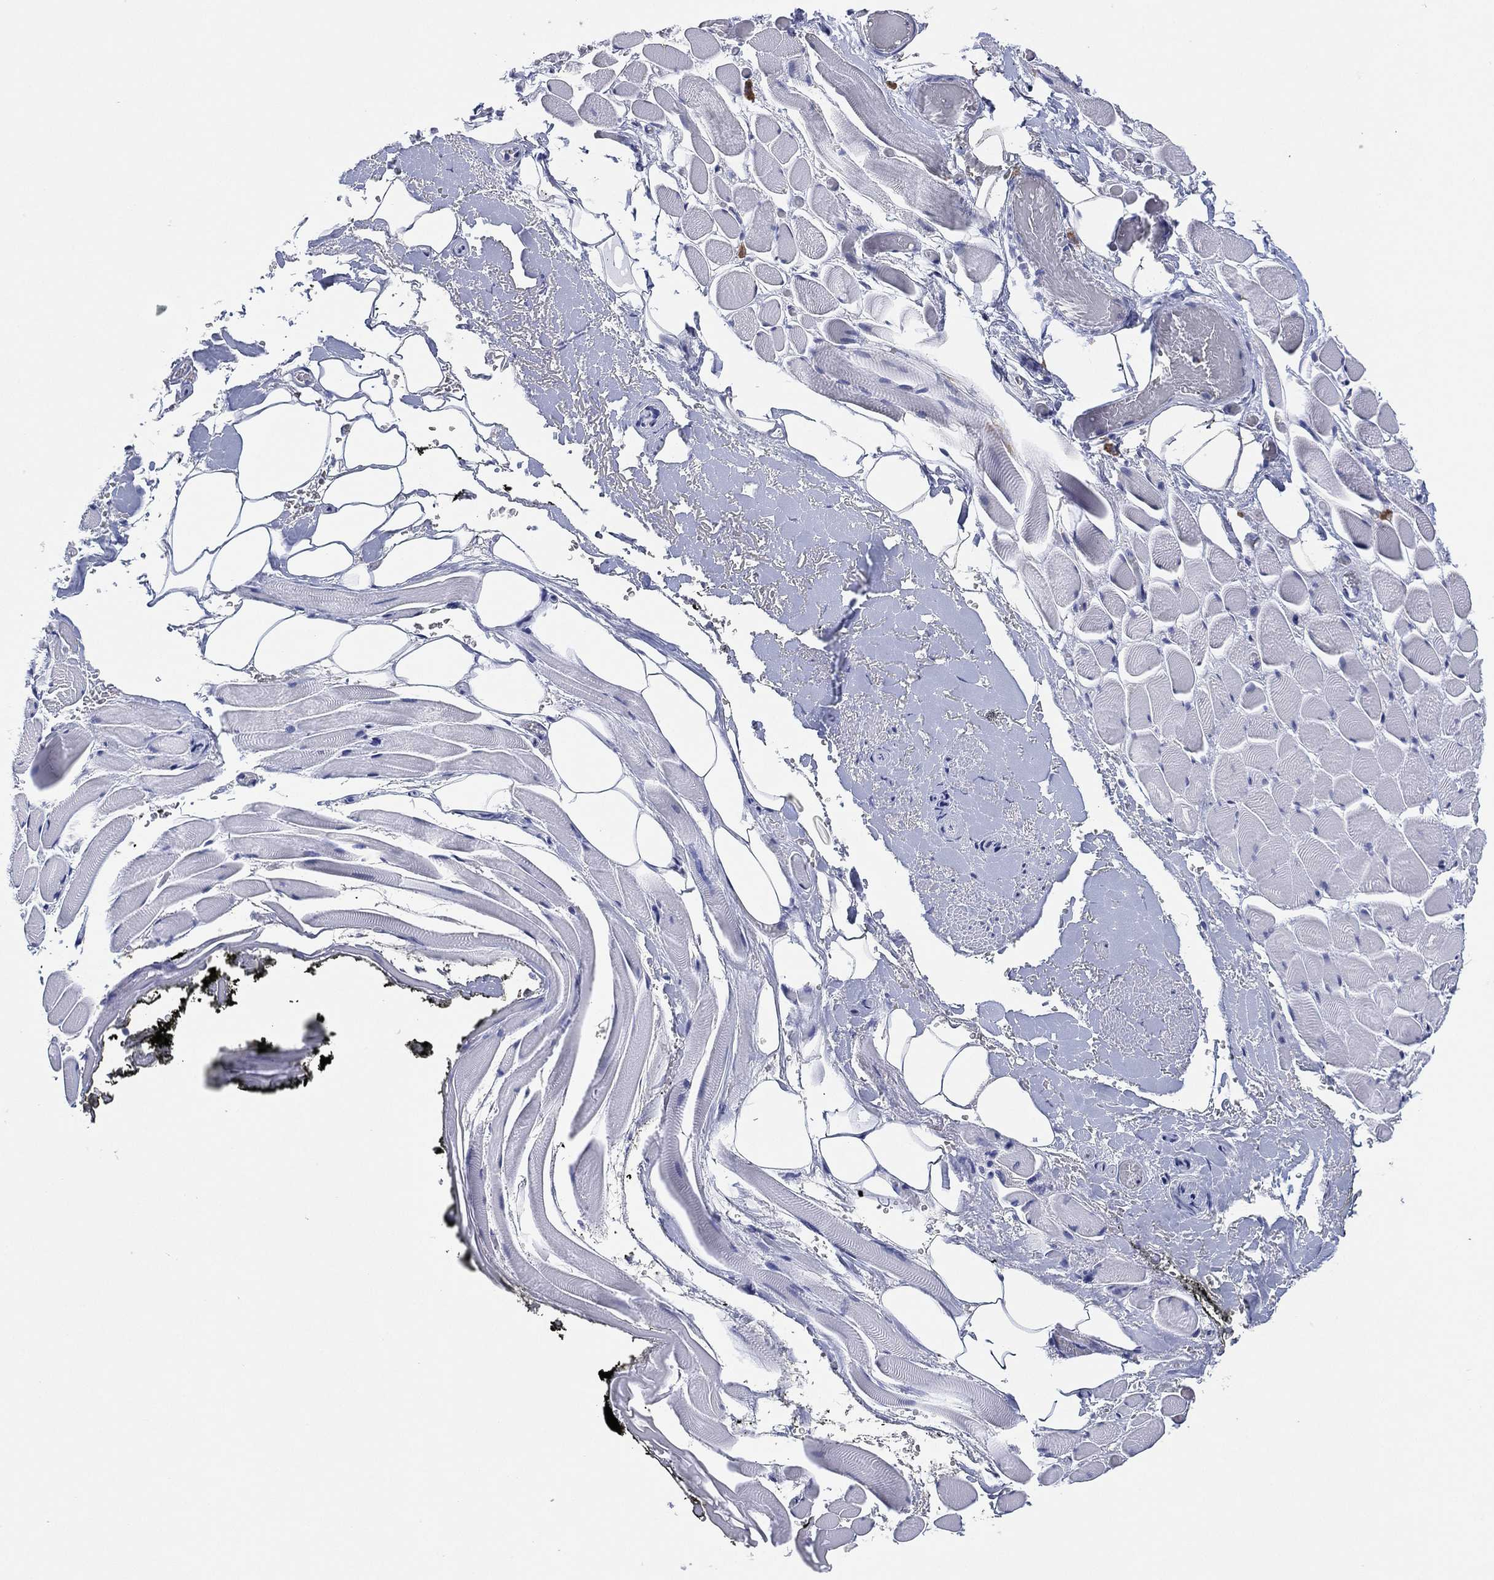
{"staining": {"intensity": "negative", "quantity": "none", "location": "none"}, "tissue": "adipose tissue", "cell_type": "Adipocytes", "image_type": "normal", "snomed": [{"axis": "morphology", "description": "Normal tissue, NOS"}, {"axis": "topography", "description": "Anal"}, {"axis": "topography", "description": "Peripheral nerve tissue"}], "caption": "The image exhibits no significant positivity in adipocytes of adipose tissue.", "gene": "GALNS", "patient": {"sex": "male", "age": 53}}